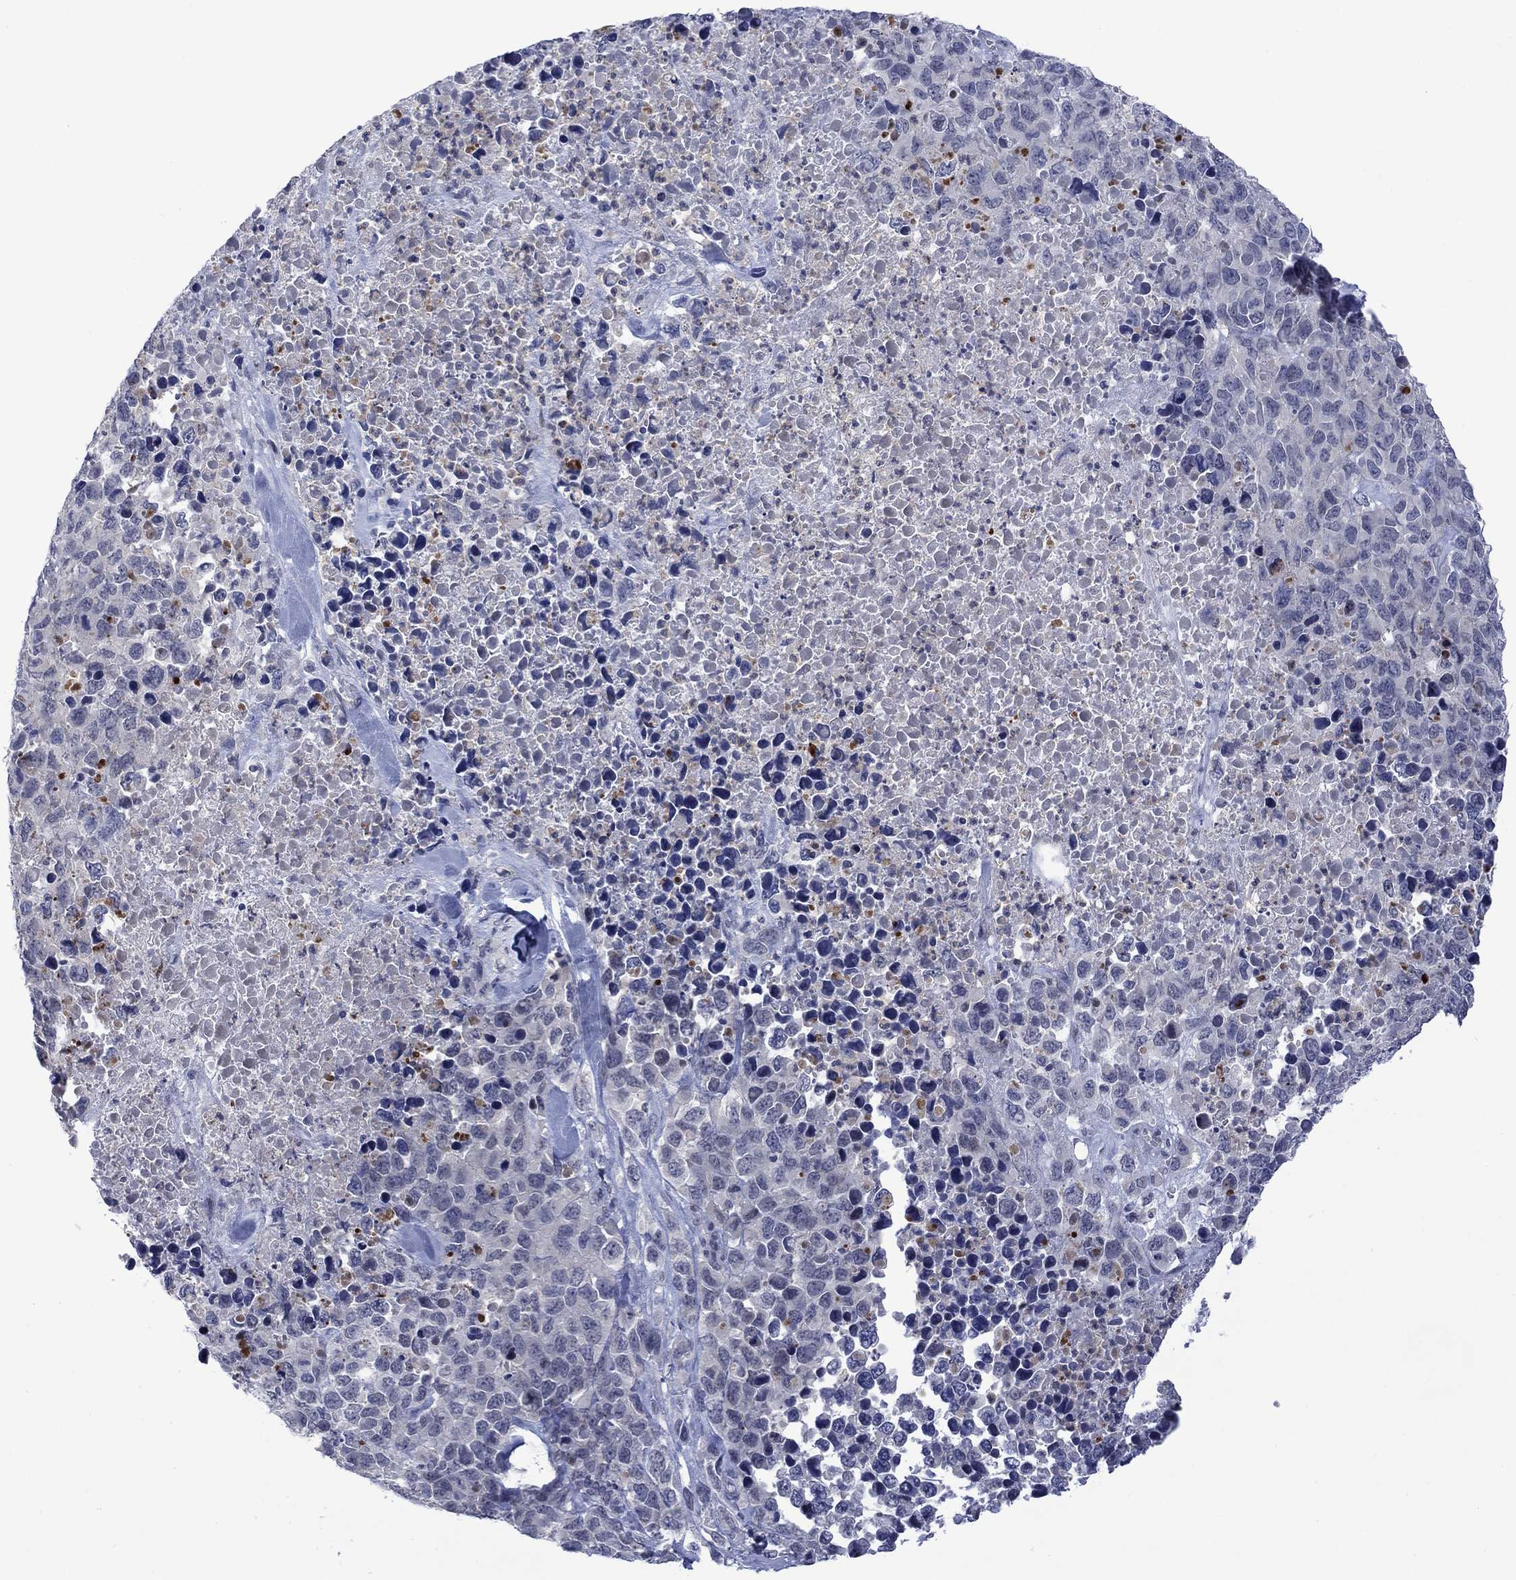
{"staining": {"intensity": "negative", "quantity": "none", "location": "none"}, "tissue": "melanoma", "cell_type": "Tumor cells", "image_type": "cancer", "snomed": [{"axis": "morphology", "description": "Malignant melanoma, Metastatic site"}, {"axis": "topography", "description": "Skin"}], "caption": "Tumor cells are negative for protein expression in human malignant melanoma (metastatic site).", "gene": "AGL", "patient": {"sex": "male", "age": 84}}